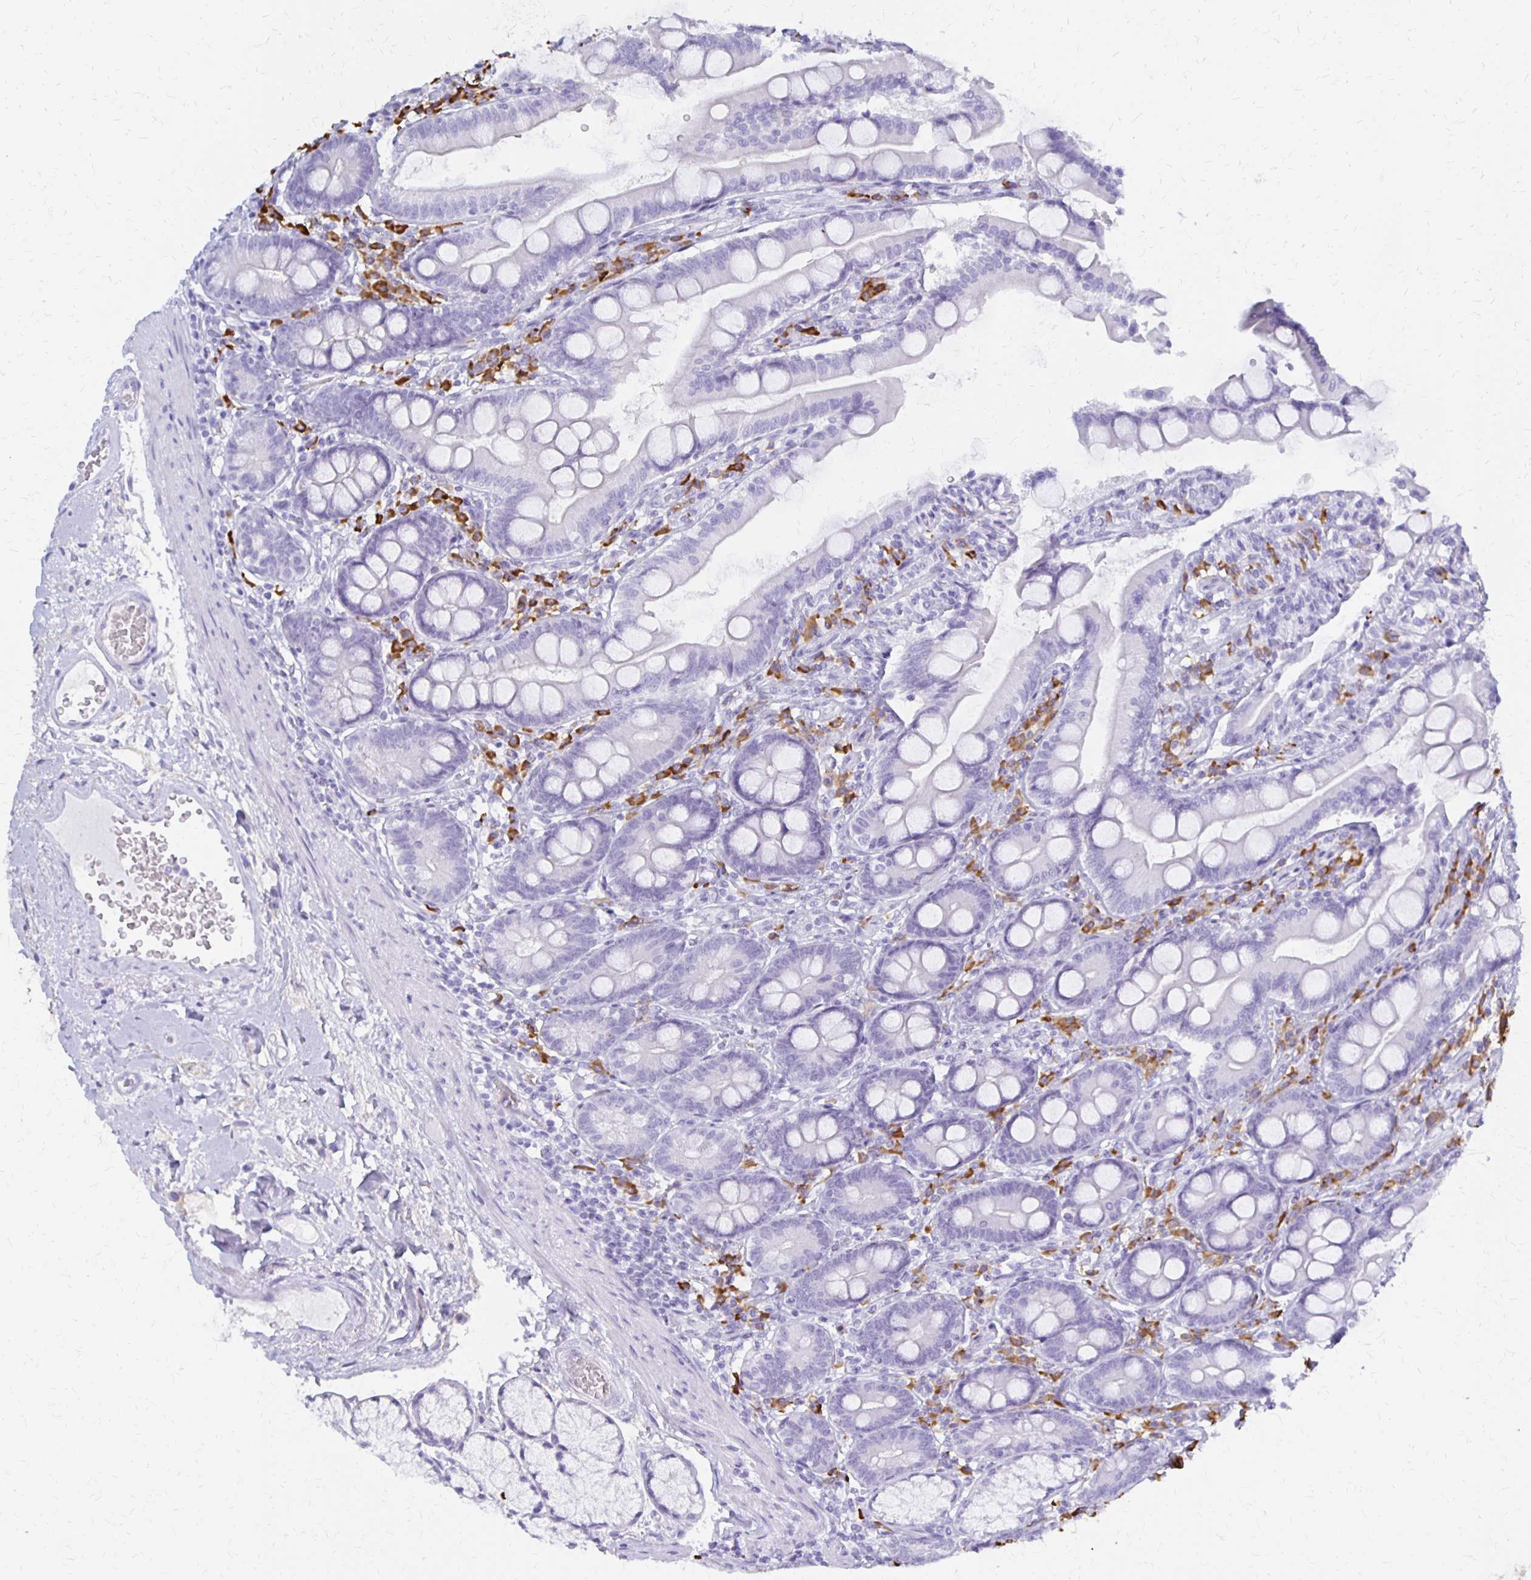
{"staining": {"intensity": "negative", "quantity": "none", "location": "none"}, "tissue": "duodenum", "cell_type": "Glandular cells", "image_type": "normal", "snomed": [{"axis": "morphology", "description": "Normal tissue, NOS"}, {"axis": "topography", "description": "Duodenum"}], "caption": "DAB (3,3'-diaminobenzidine) immunohistochemical staining of unremarkable human duodenum exhibits no significant positivity in glandular cells. (Immunohistochemistry, brightfield microscopy, high magnification).", "gene": "FNTB", "patient": {"sex": "female", "age": 67}}